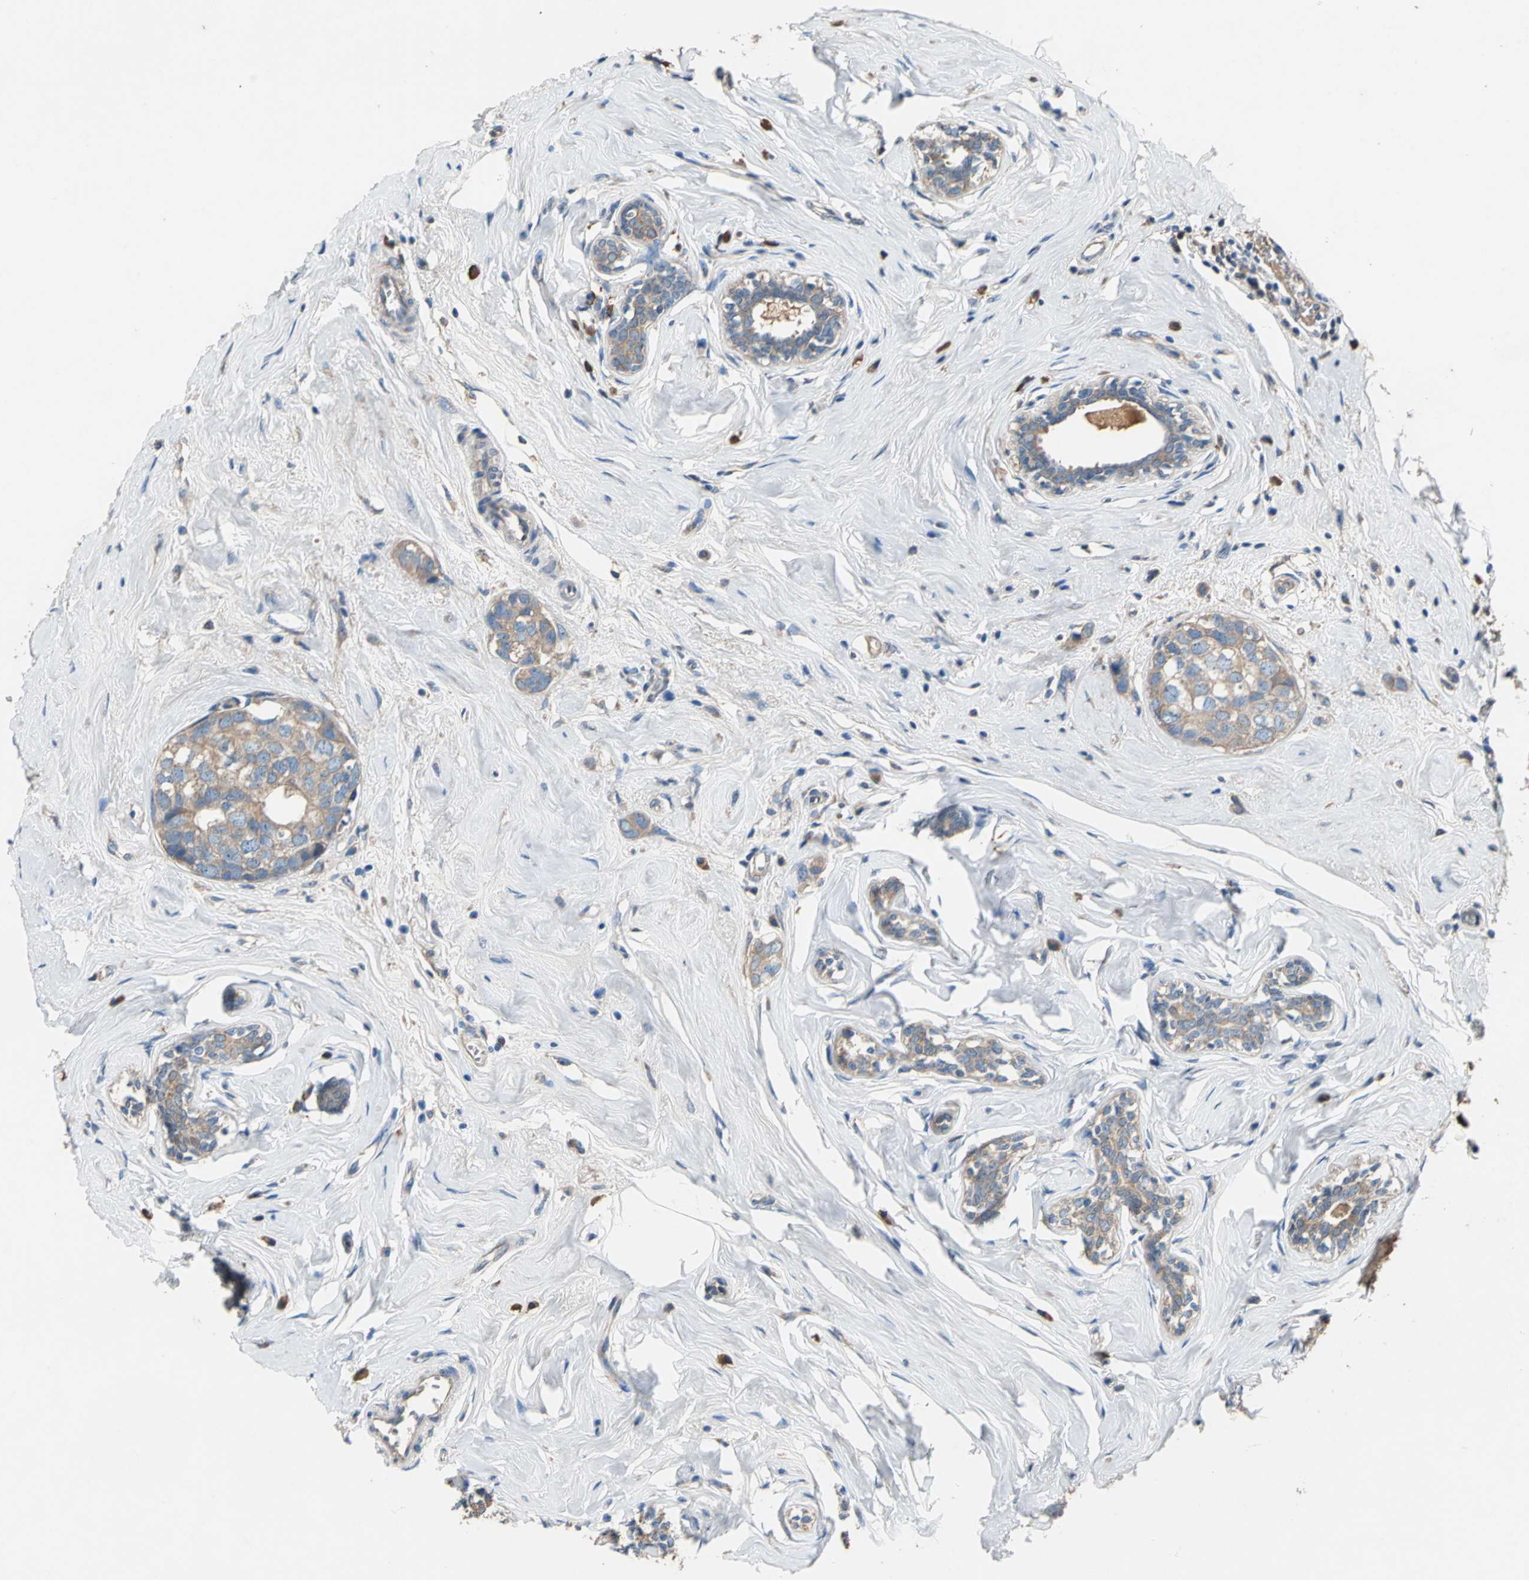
{"staining": {"intensity": "moderate", "quantity": ">75%", "location": "cytoplasmic/membranous"}, "tissue": "breast cancer", "cell_type": "Tumor cells", "image_type": "cancer", "snomed": [{"axis": "morphology", "description": "Normal tissue, NOS"}, {"axis": "morphology", "description": "Duct carcinoma"}, {"axis": "topography", "description": "Breast"}], "caption": "Human infiltrating ductal carcinoma (breast) stained with a brown dye displays moderate cytoplasmic/membranous positive positivity in approximately >75% of tumor cells.", "gene": "HEPH", "patient": {"sex": "female", "age": 50}}